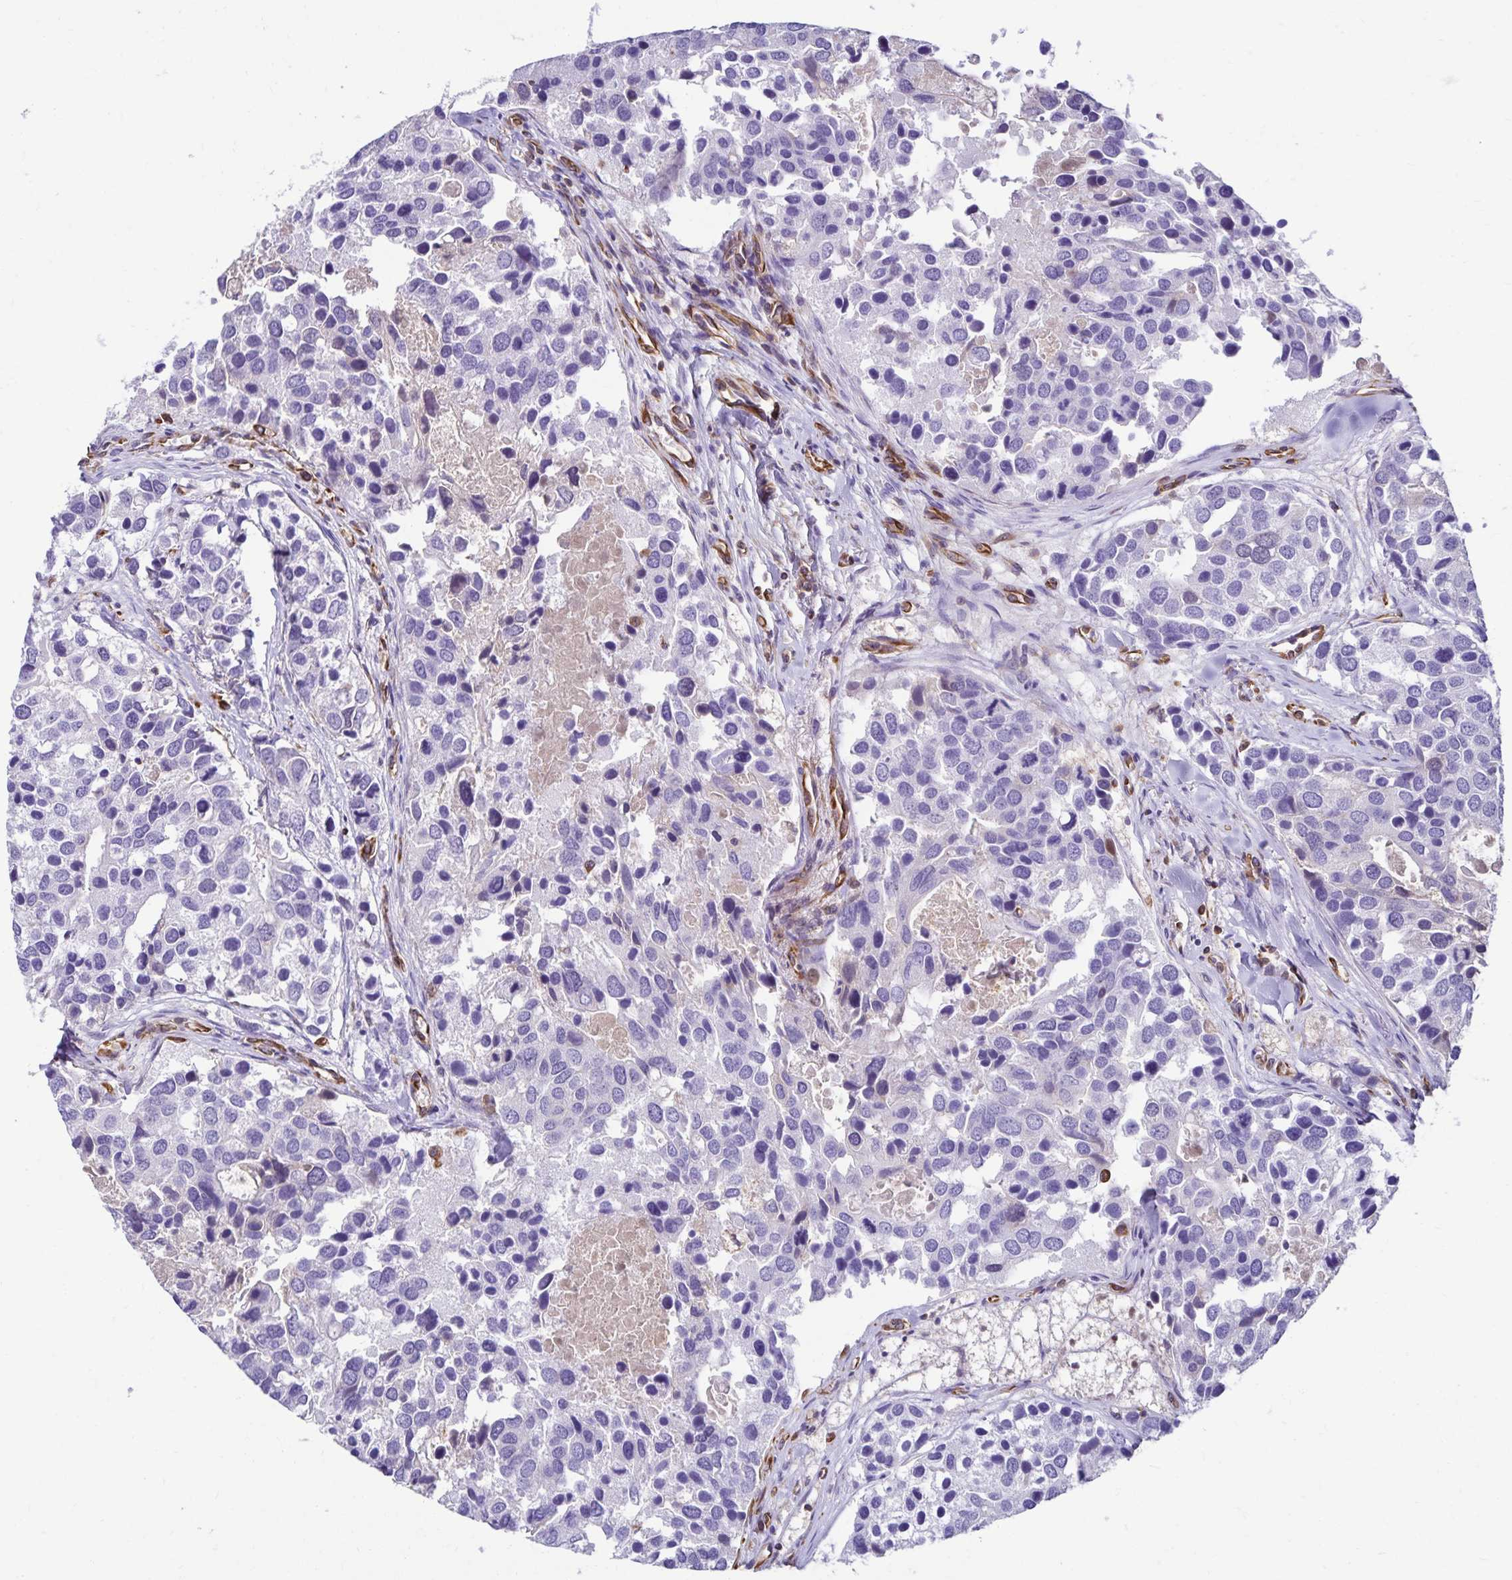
{"staining": {"intensity": "negative", "quantity": "none", "location": "none"}, "tissue": "breast cancer", "cell_type": "Tumor cells", "image_type": "cancer", "snomed": [{"axis": "morphology", "description": "Duct carcinoma"}, {"axis": "topography", "description": "Breast"}], "caption": "Immunohistochemistry micrograph of human breast invasive ductal carcinoma stained for a protein (brown), which reveals no staining in tumor cells.", "gene": "TRPV6", "patient": {"sex": "female", "age": 83}}